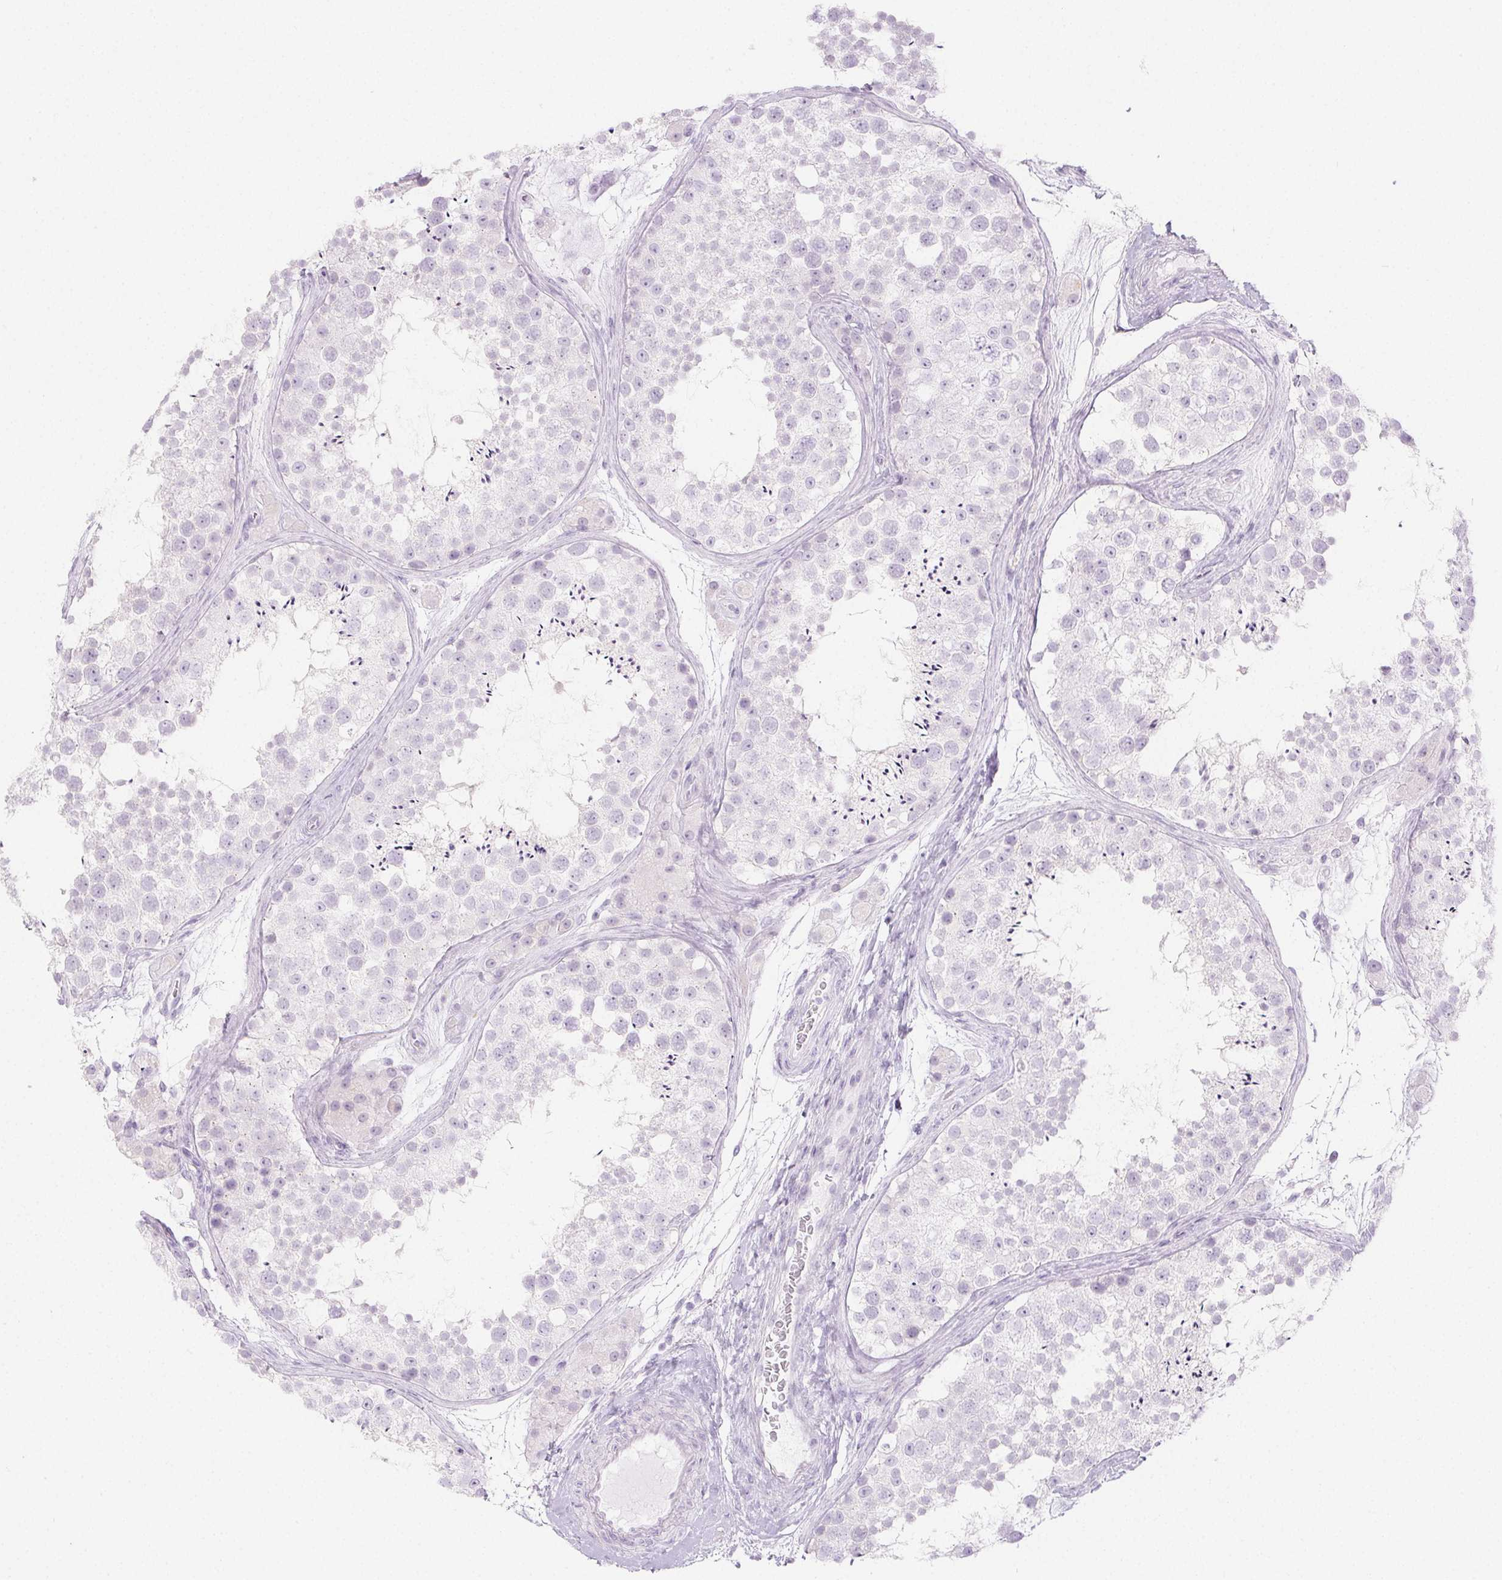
{"staining": {"intensity": "negative", "quantity": "none", "location": "none"}, "tissue": "testis", "cell_type": "Cells in seminiferous ducts", "image_type": "normal", "snomed": [{"axis": "morphology", "description": "Normal tissue, NOS"}, {"axis": "topography", "description": "Testis"}], "caption": "High power microscopy histopathology image of an immunohistochemistry histopathology image of normal testis, revealing no significant staining in cells in seminiferous ducts. (DAB immunohistochemistry visualized using brightfield microscopy, high magnification).", "gene": "PI3", "patient": {"sex": "male", "age": 41}}